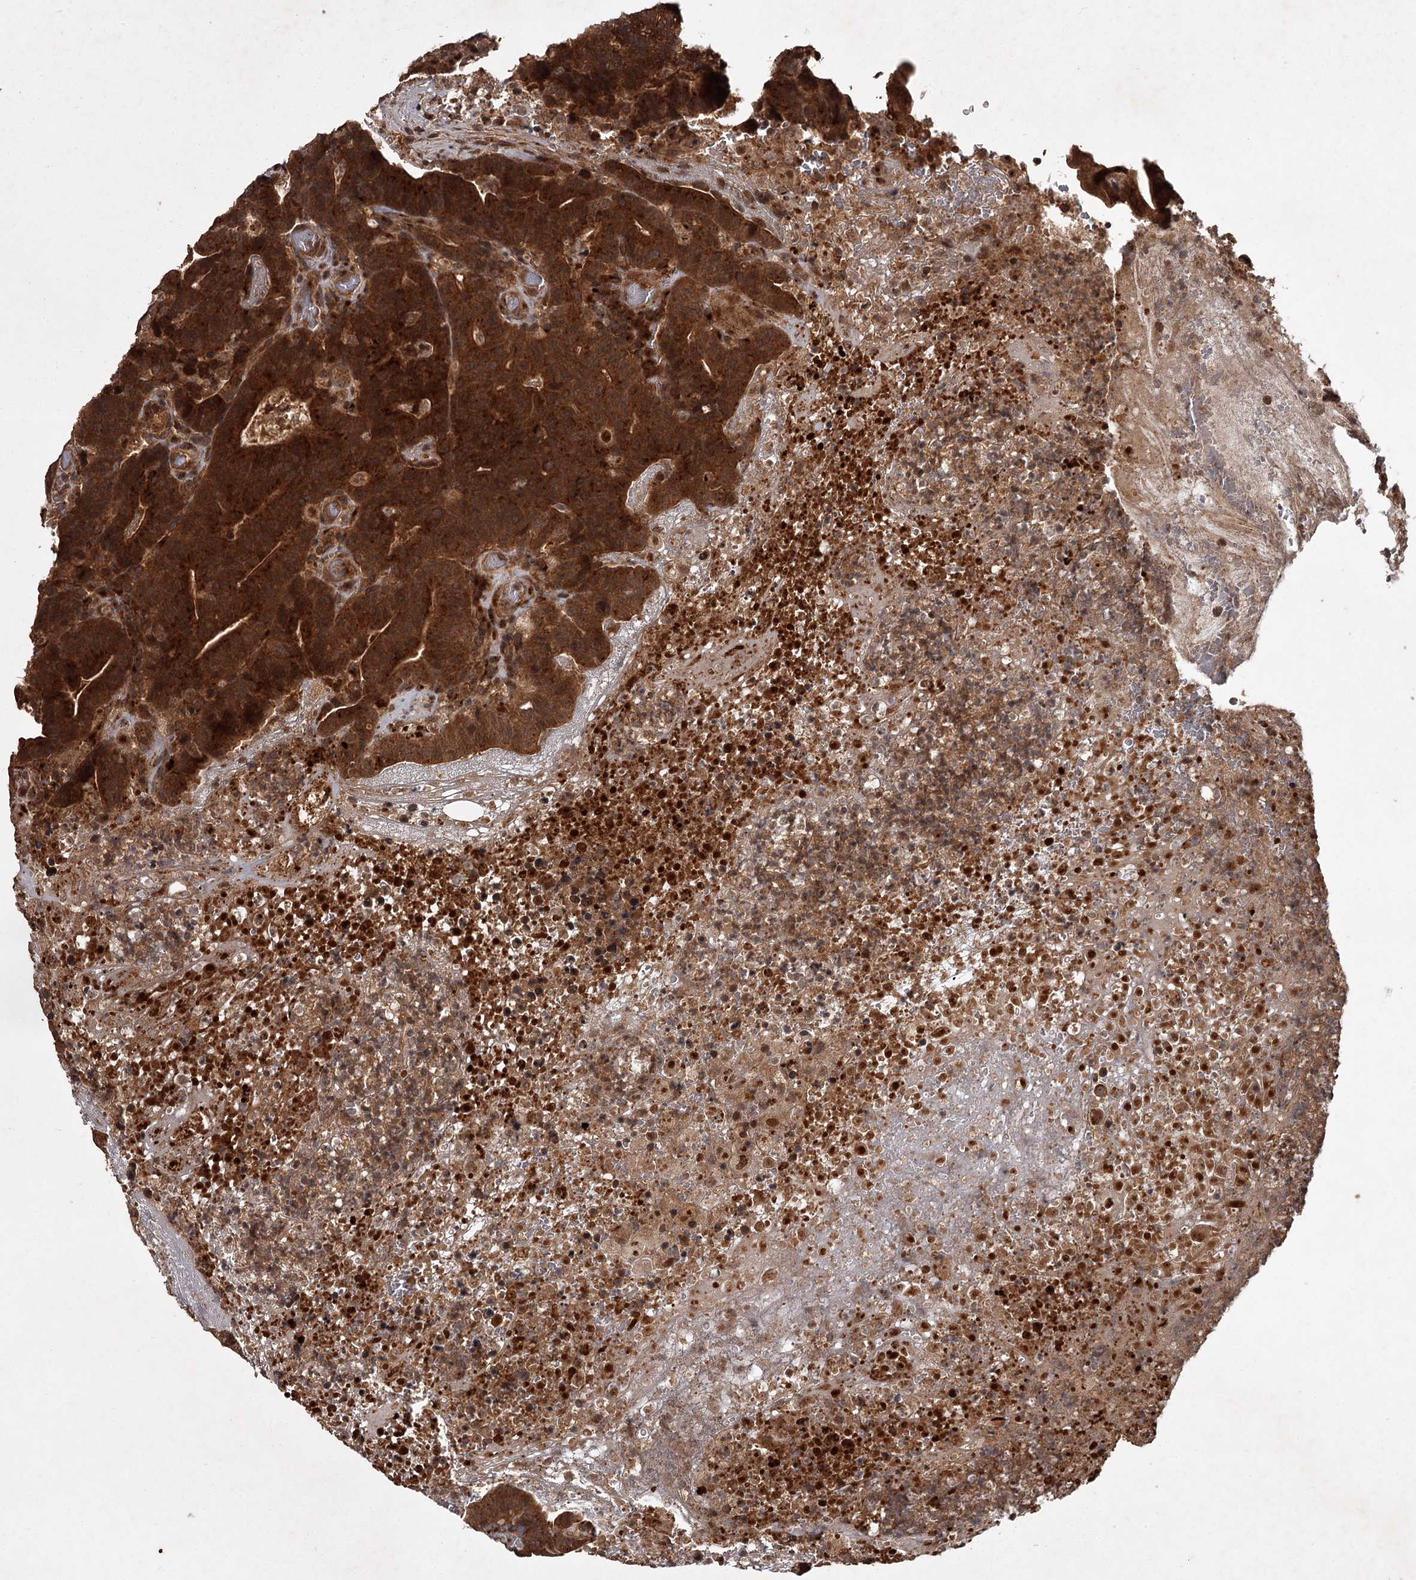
{"staining": {"intensity": "strong", "quantity": ">75%", "location": "cytoplasmic/membranous"}, "tissue": "colorectal cancer", "cell_type": "Tumor cells", "image_type": "cancer", "snomed": [{"axis": "morphology", "description": "Normal tissue, NOS"}, {"axis": "morphology", "description": "Adenocarcinoma, NOS"}, {"axis": "topography", "description": "Colon"}], "caption": "DAB immunohistochemical staining of adenocarcinoma (colorectal) shows strong cytoplasmic/membranous protein staining in about >75% of tumor cells.", "gene": "TBC1D23", "patient": {"sex": "female", "age": 75}}